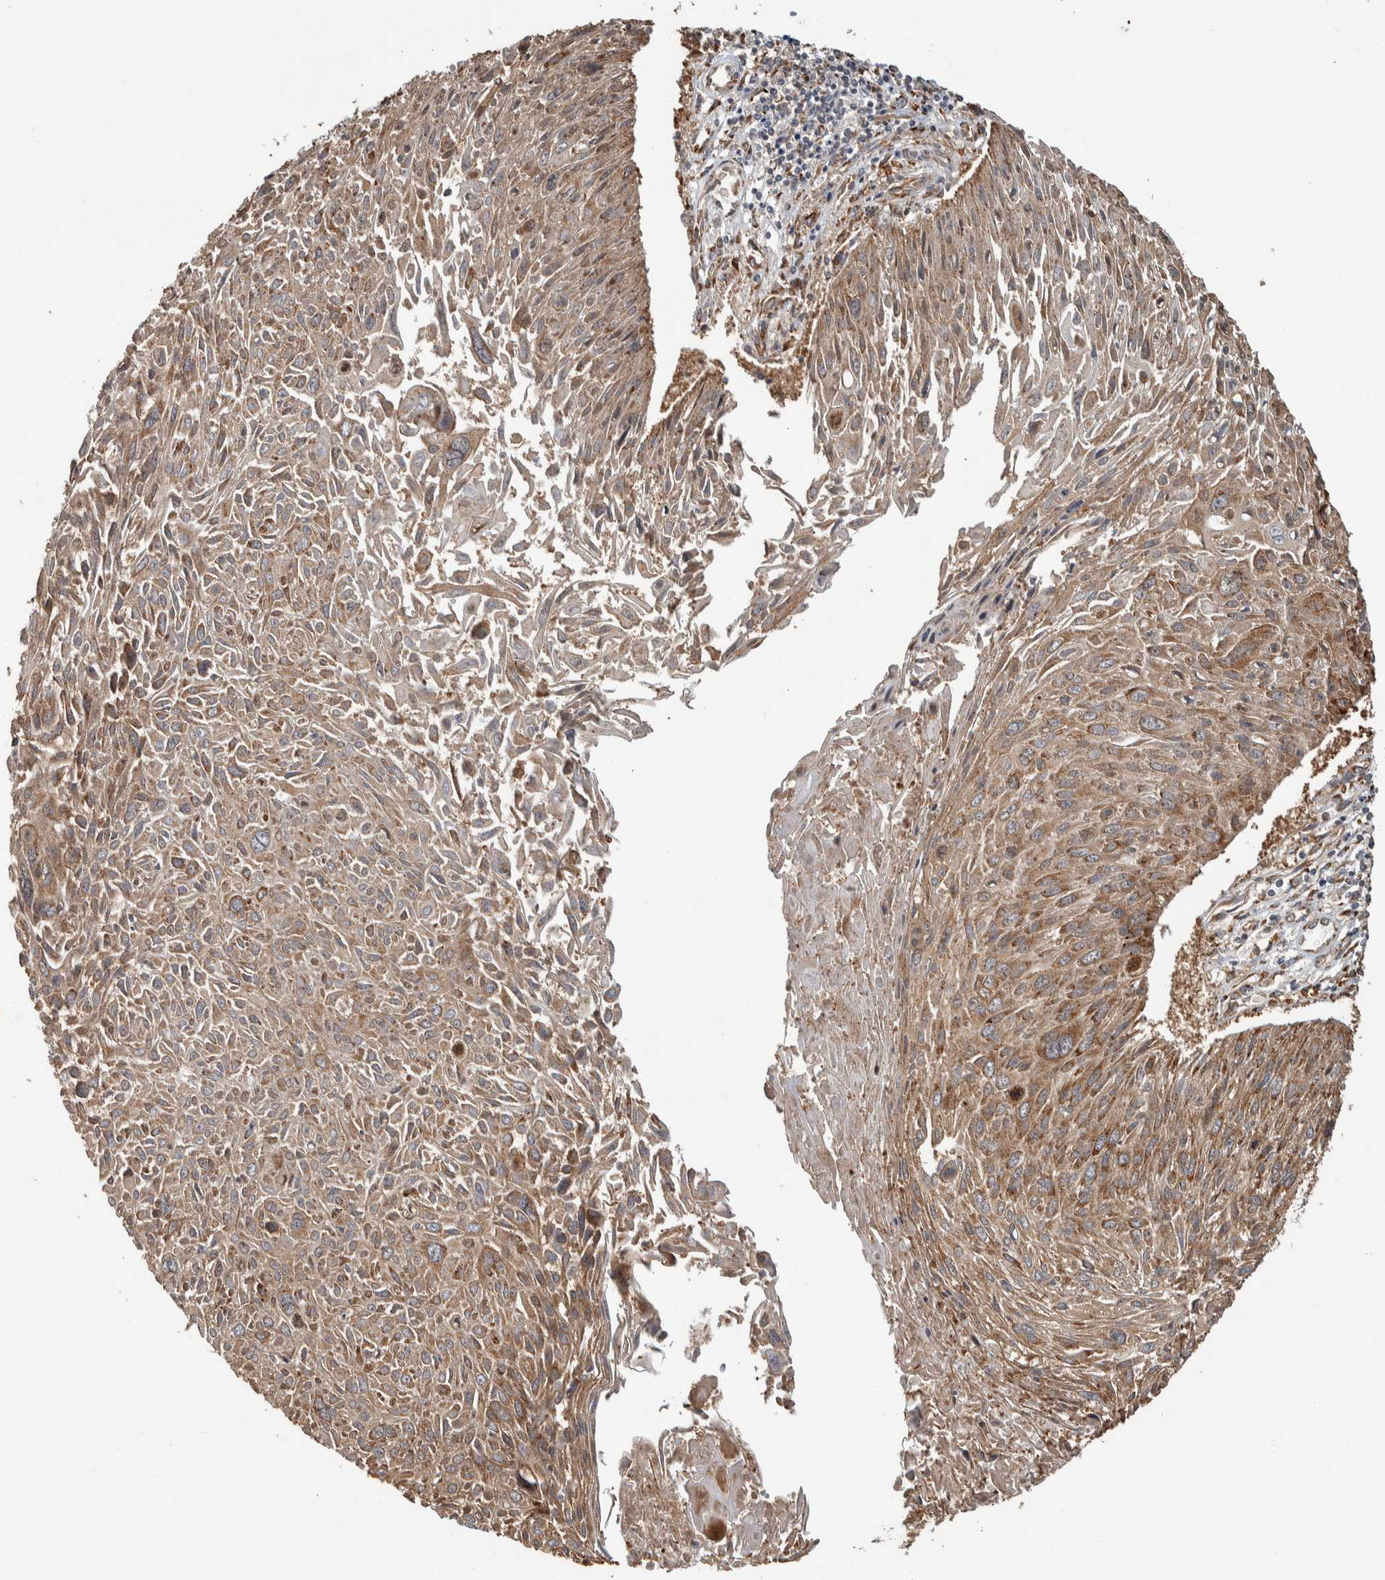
{"staining": {"intensity": "moderate", "quantity": ">75%", "location": "cytoplasmic/membranous"}, "tissue": "cervical cancer", "cell_type": "Tumor cells", "image_type": "cancer", "snomed": [{"axis": "morphology", "description": "Squamous cell carcinoma, NOS"}, {"axis": "topography", "description": "Cervix"}], "caption": "High-magnification brightfield microscopy of cervical squamous cell carcinoma stained with DAB (3,3'-diaminobenzidine) (brown) and counterstained with hematoxylin (blue). tumor cells exhibit moderate cytoplasmic/membranous staining is present in about>75% of cells.", "gene": "EIF3H", "patient": {"sex": "female", "age": 51}}